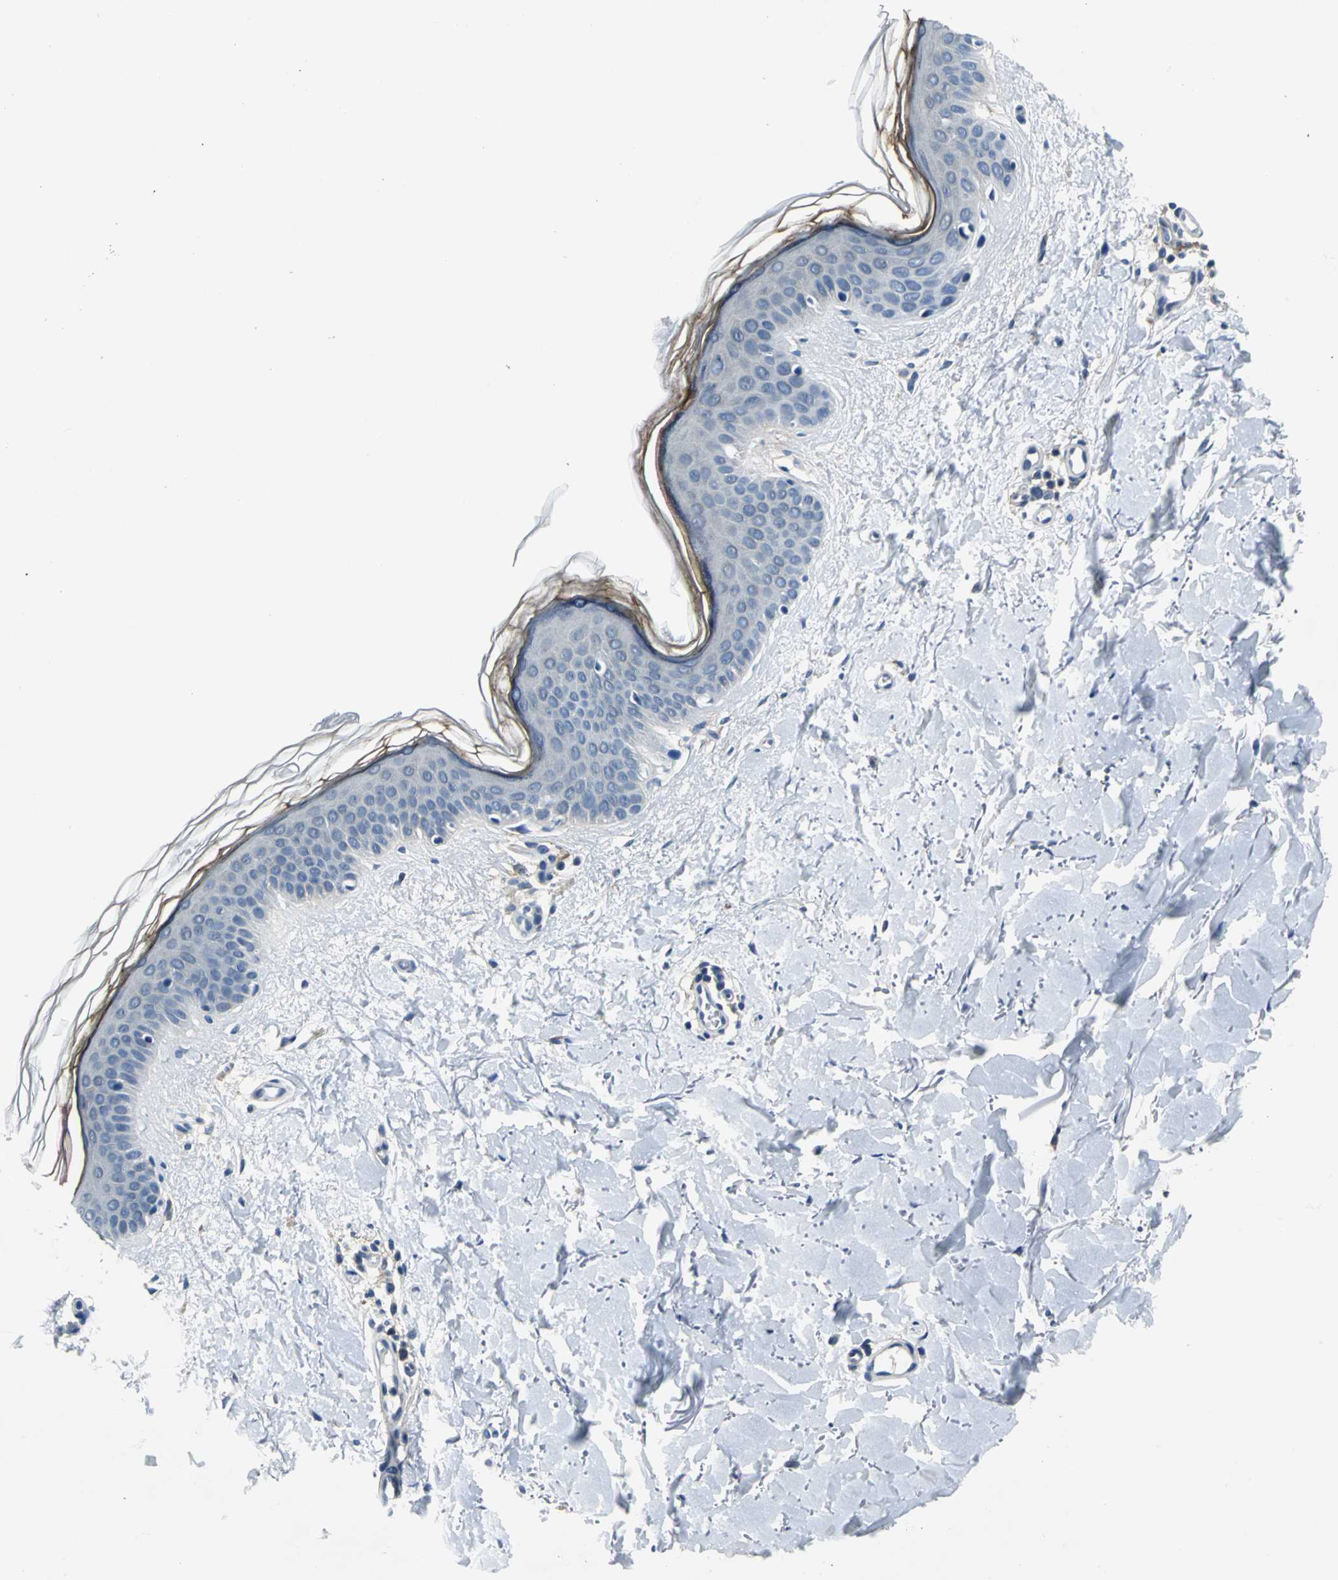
{"staining": {"intensity": "negative", "quantity": "none", "location": "none"}, "tissue": "skin", "cell_type": "Fibroblasts", "image_type": "normal", "snomed": [{"axis": "morphology", "description": "Normal tissue, NOS"}, {"axis": "topography", "description": "Skin"}], "caption": "This is a micrograph of IHC staining of normal skin, which shows no positivity in fibroblasts.", "gene": "ZNF415", "patient": {"sex": "female", "age": 56}}